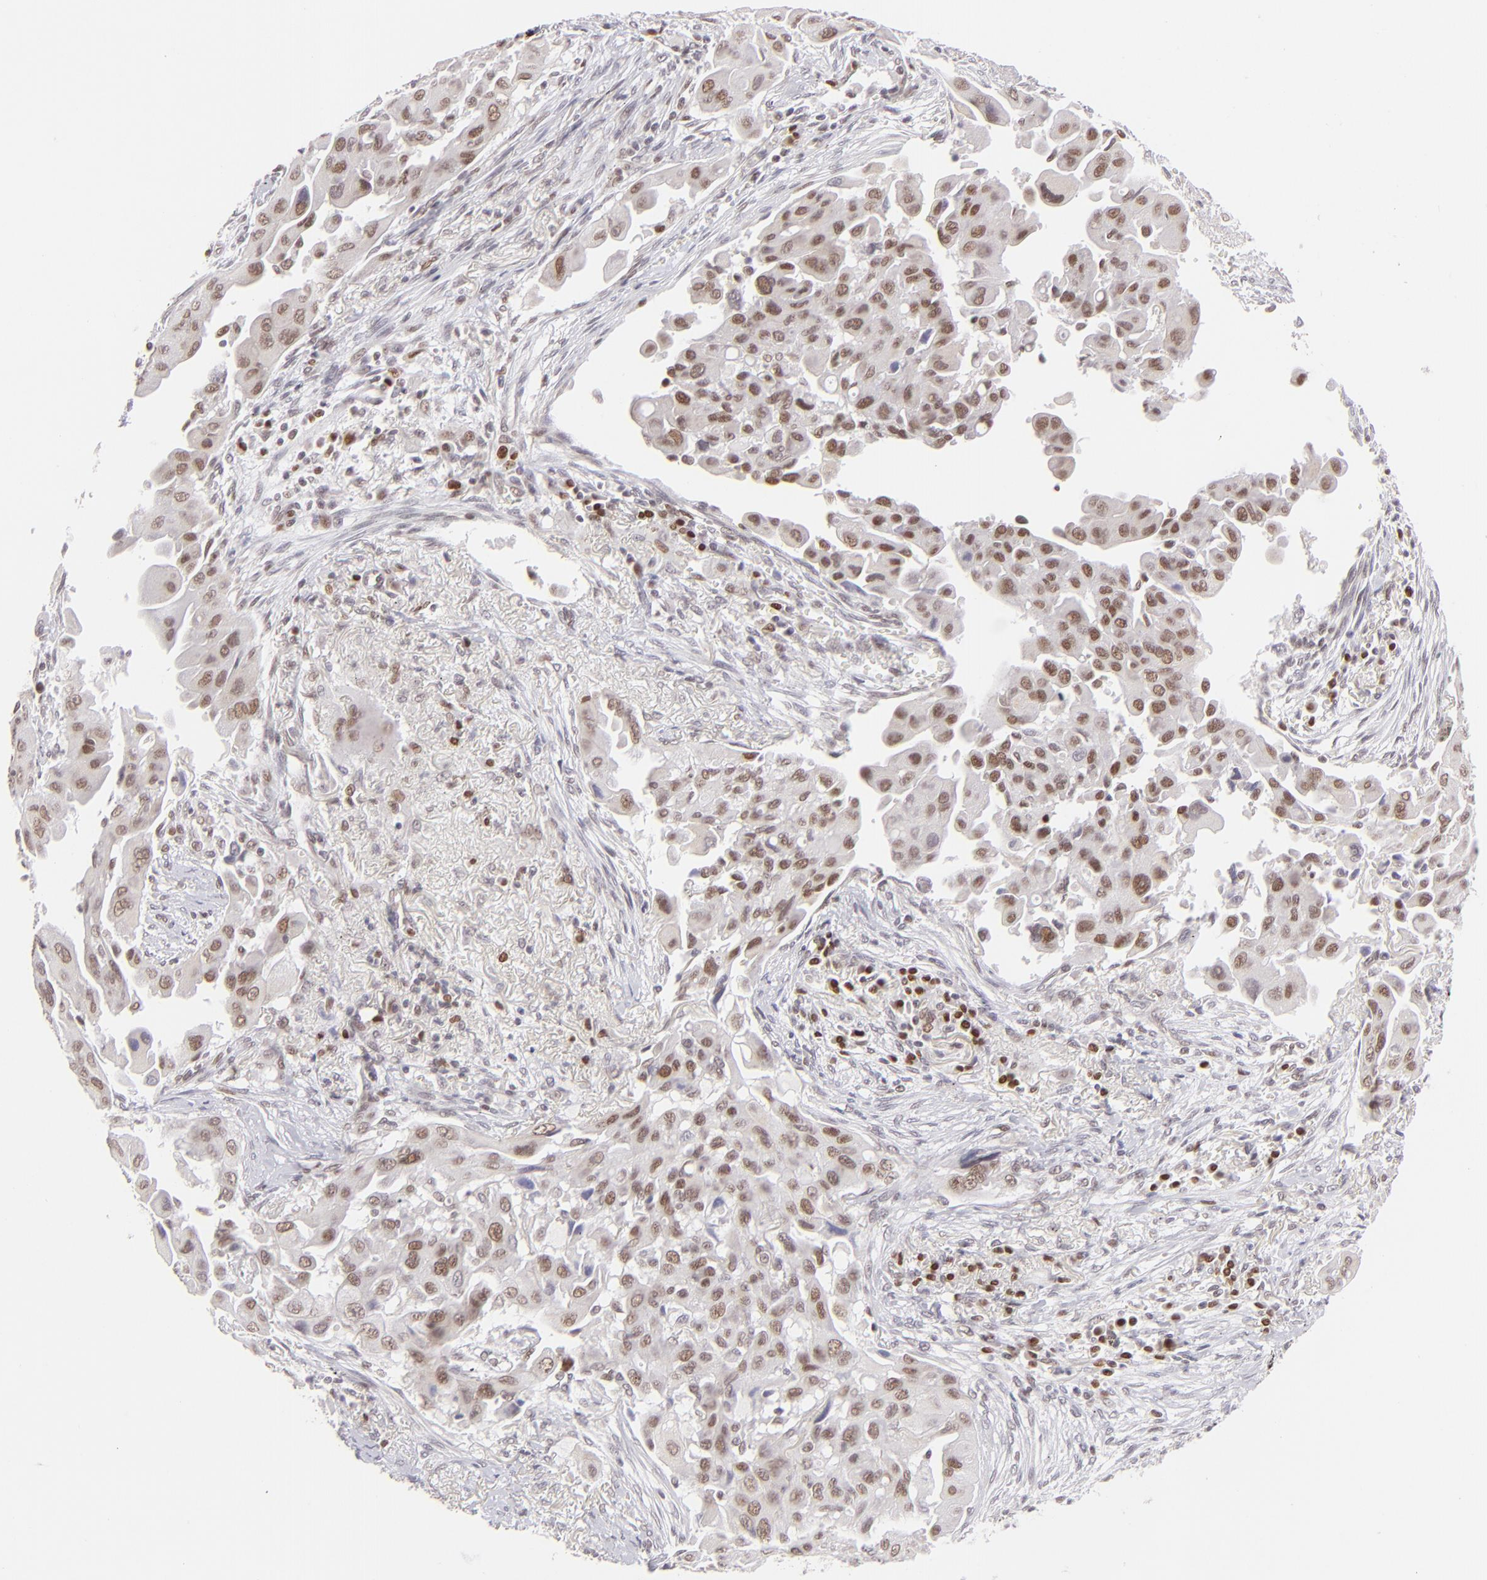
{"staining": {"intensity": "moderate", "quantity": ">75%", "location": "nuclear"}, "tissue": "lung cancer", "cell_type": "Tumor cells", "image_type": "cancer", "snomed": [{"axis": "morphology", "description": "Adenocarcinoma, NOS"}, {"axis": "topography", "description": "Lung"}], "caption": "This photomicrograph reveals immunohistochemistry (IHC) staining of lung adenocarcinoma, with medium moderate nuclear positivity in about >75% of tumor cells.", "gene": "POU2F1", "patient": {"sex": "male", "age": 68}}